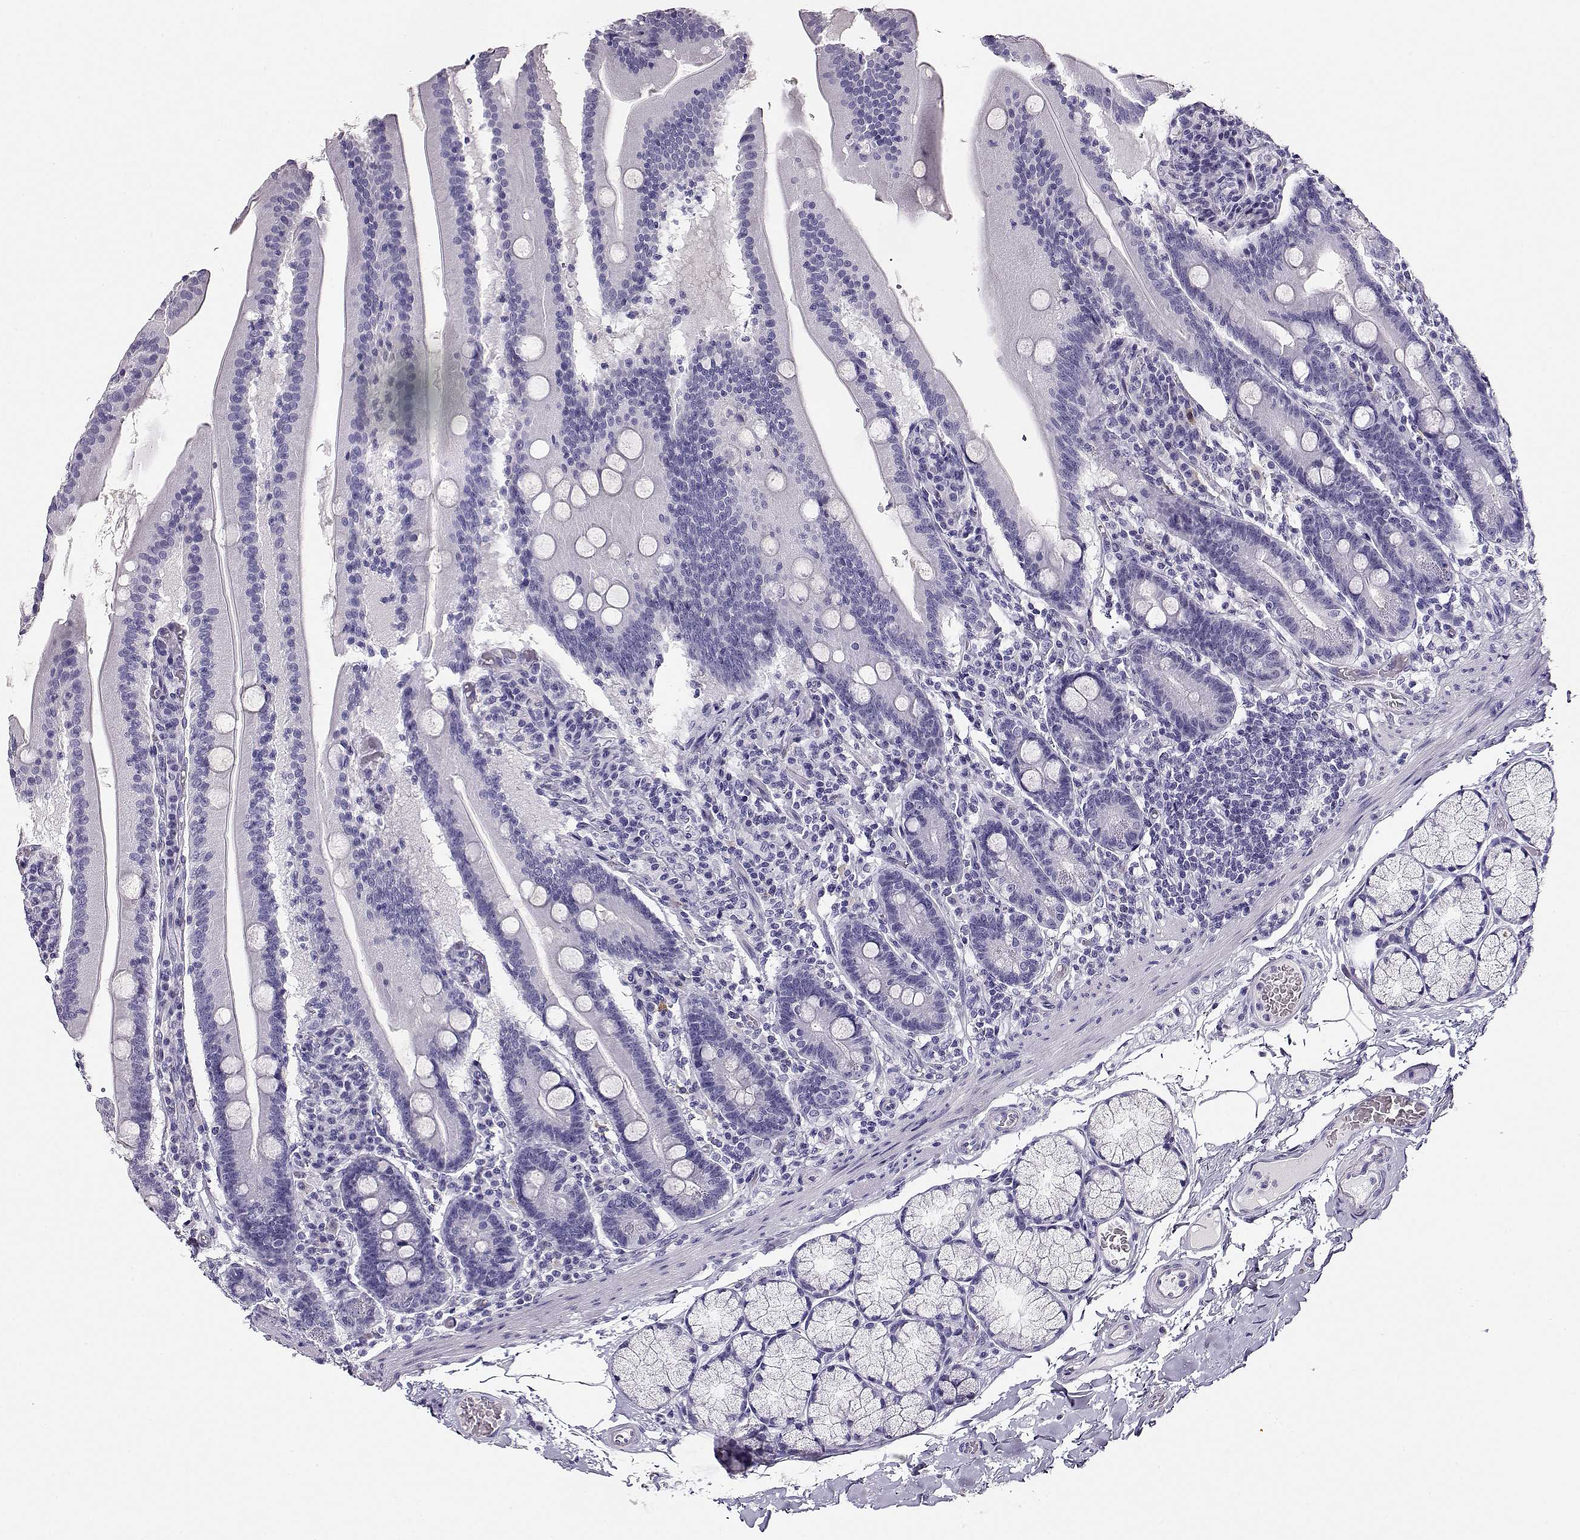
{"staining": {"intensity": "negative", "quantity": "none", "location": "none"}, "tissue": "small intestine", "cell_type": "Glandular cells", "image_type": "normal", "snomed": [{"axis": "morphology", "description": "Normal tissue, NOS"}, {"axis": "topography", "description": "Small intestine"}], "caption": "An image of small intestine stained for a protein exhibits no brown staining in glandular cells. (Immunohistochemistry (ihc), brightfield microscopy, high magnification).", "gene": "CRX", "patient": {"sex": "male", "age": 37}}